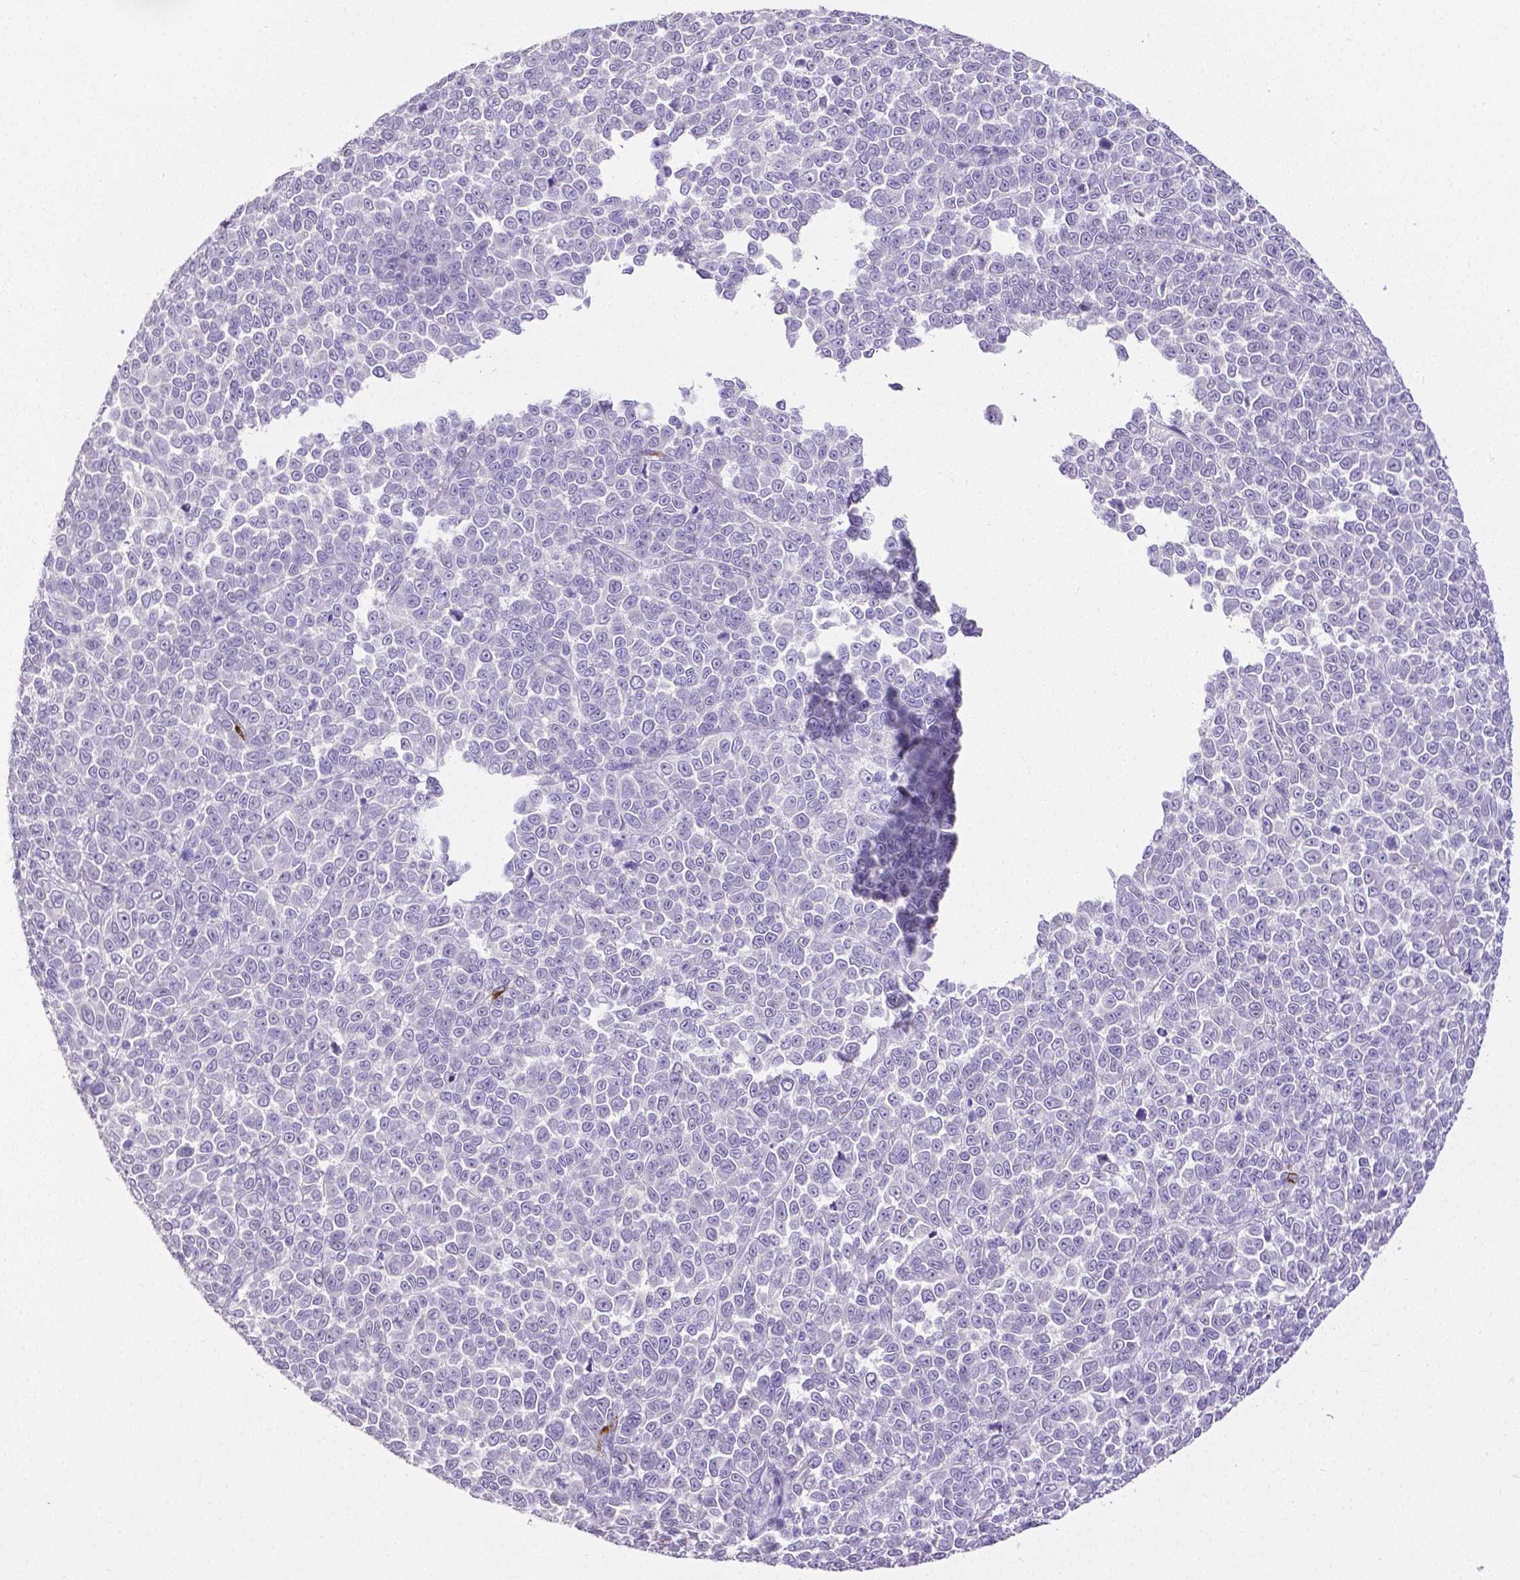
{"staining": {"intensity": "negative", "quantity": "none", "location": "none"}, "tissue": "melanoma", "cell_type": "Tumor cells", "image_type": "cancer", "snomed": [{"axis": "morphology", "description": "Malignant melanoma, NOS"}, {"axis": "topography", "description": "Skin"}], "caption": "IHC micrograph of human malignant melanoma stained for a protein (brown), which exhibits no expression in tumor cells.", "gene": "MMP9", "patient": {"sex": "female", "age": 95}}